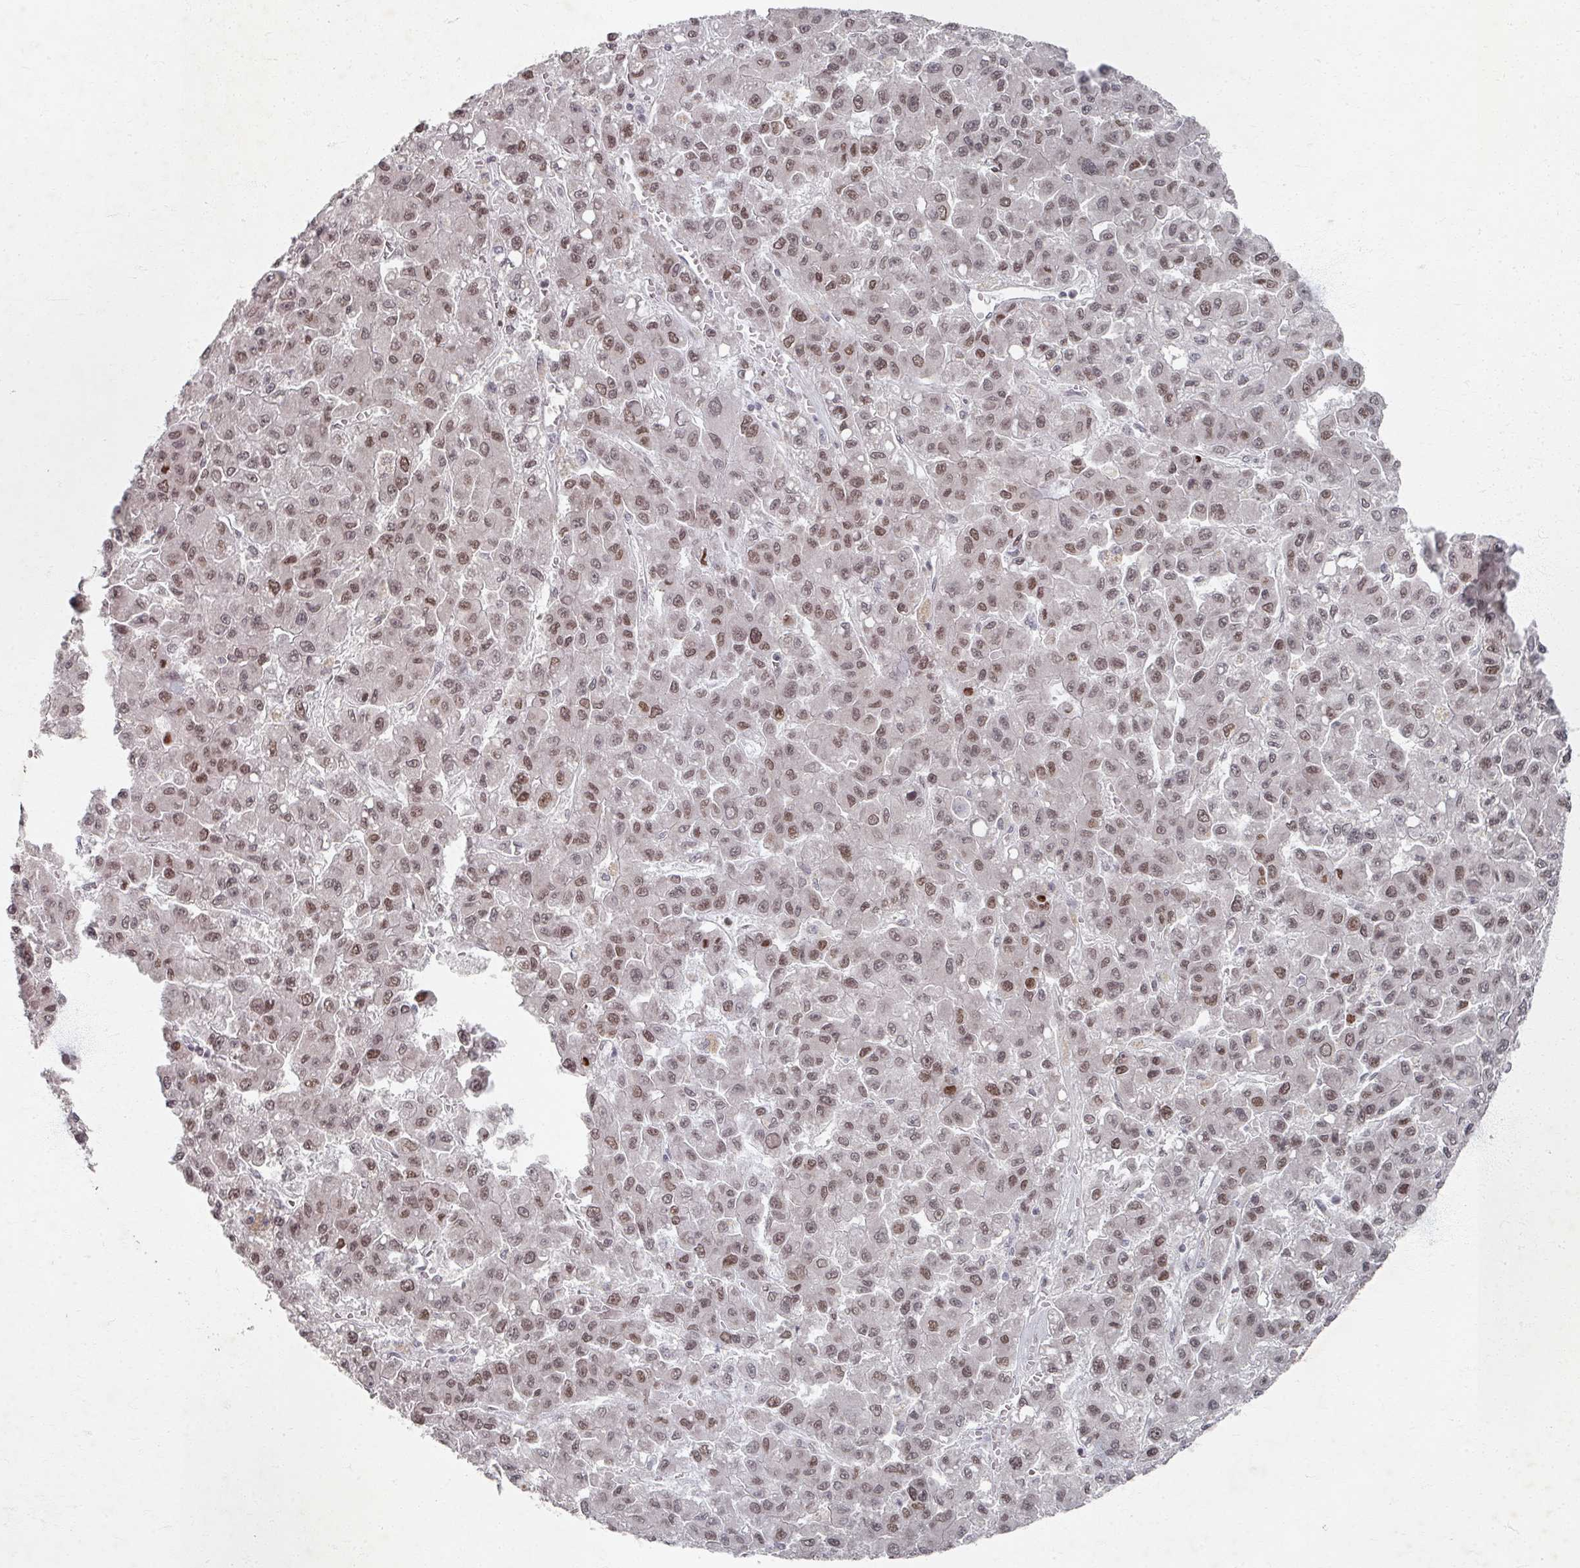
{"staining": {"intensity": "moderate", "quantity": ">75%", "location": "nuclear"}, "tissue": "liver cancer", "cell_type": "Tumor cells", "image_type": "cancer", "snomed": [{"axis": "morphology", "description": "Carcinoma, Hepatocellular, NOS"}, {"axis": "topography", "description": "Liver"}], "caption": "Immunohistochemical staining of liver cancer (hepatocellular carcinoma) reveals moderate nuclear protein expression in approximately >75% of tumor cells.", "gene": "PSKH1", "patient": {"sex": "male", "age": 70}}